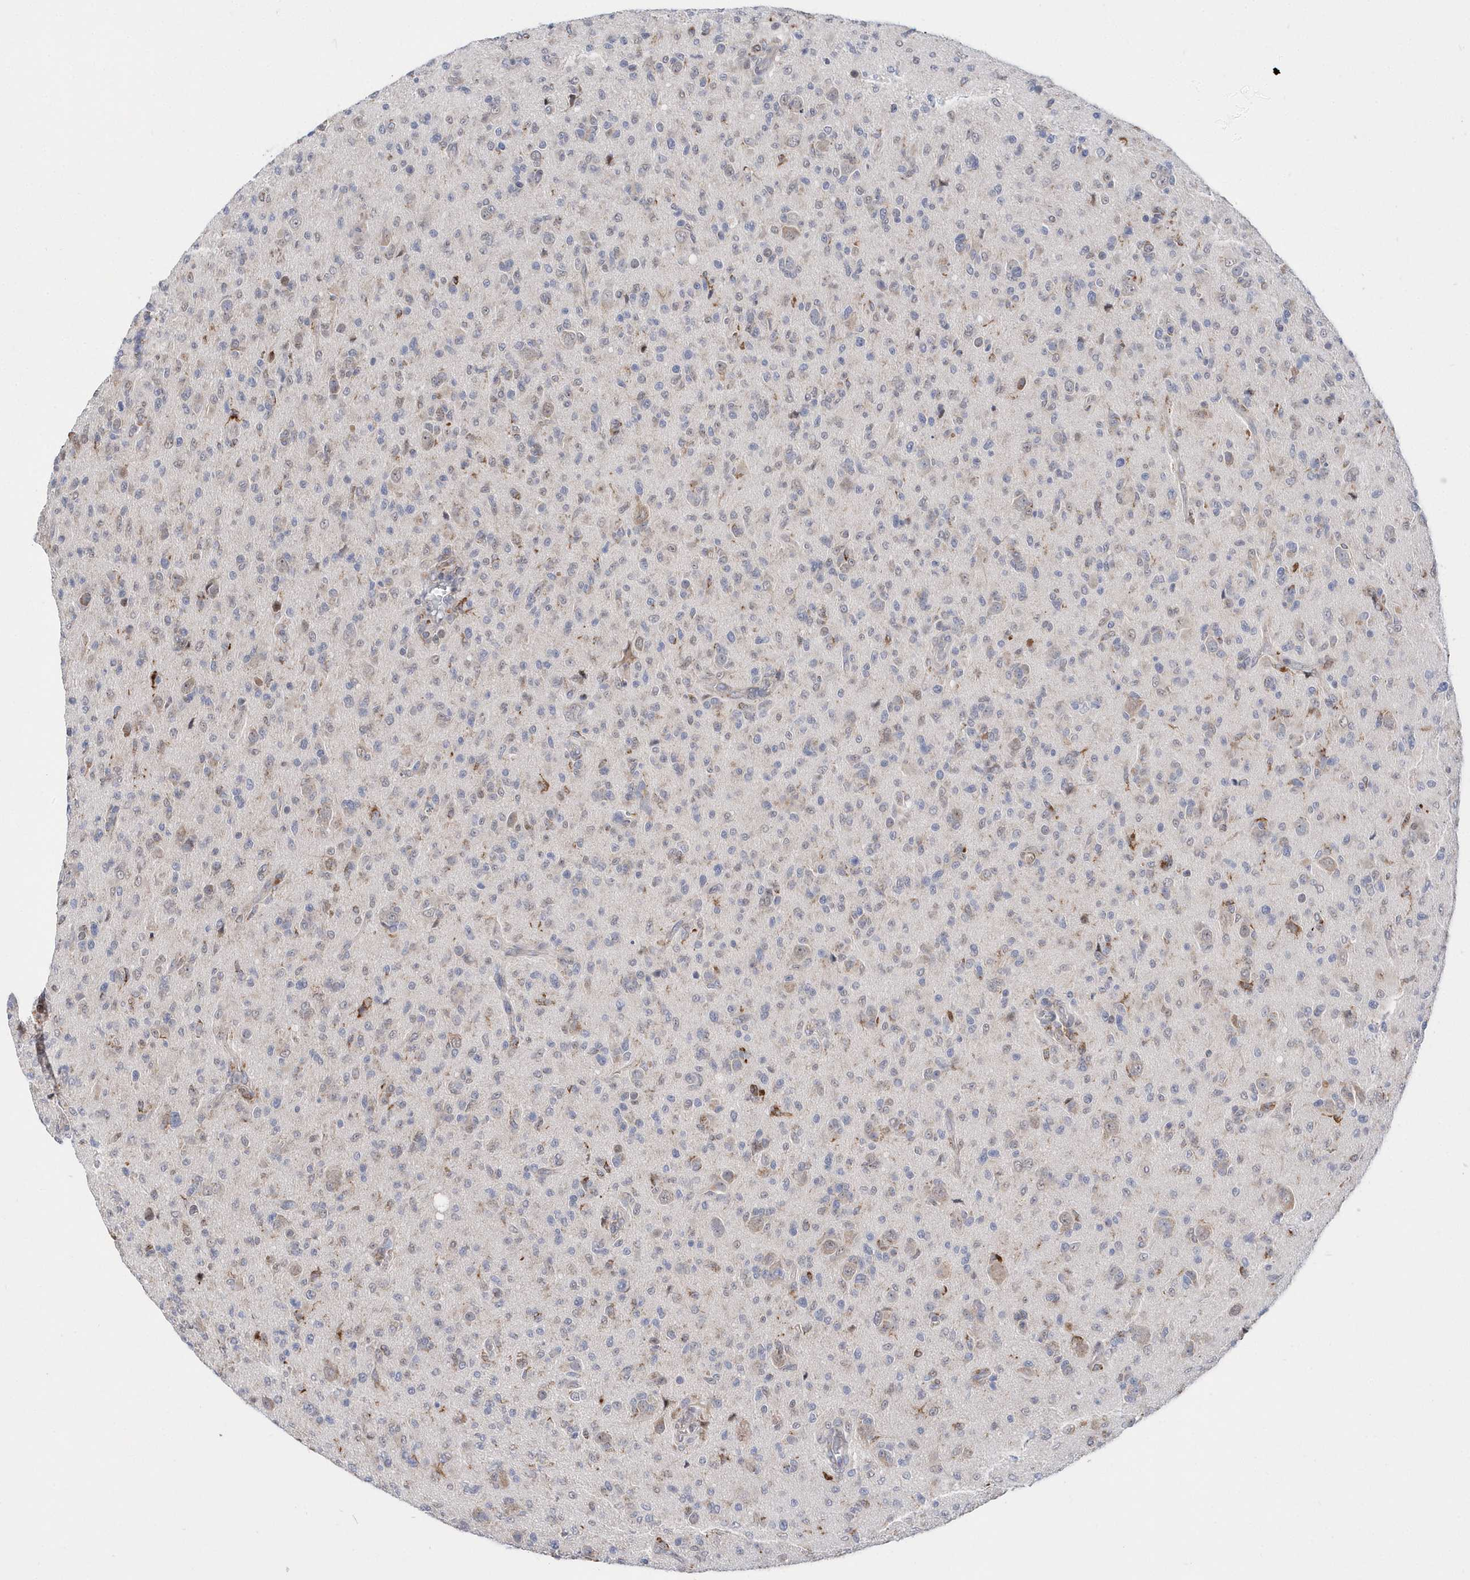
{"staining": {"intensity": "negative", "quantity": "none", "location": "none"}, "tissue": "glioma", "cell_type": "Tumor cells", "image_type": "cancer", "snomed": [{"axis": "morphology", "description": "Glioma, malignant, High grade"}, {"axis": "topography", "description": "Brain"}], "caption": "DAB (3,3'-diaminobenzidine) immunohistochemical staining of glioma displays no significant expression in tumor cells.", "gene": "SPATA5", "patient": {"sex": "female", "age": 57}}